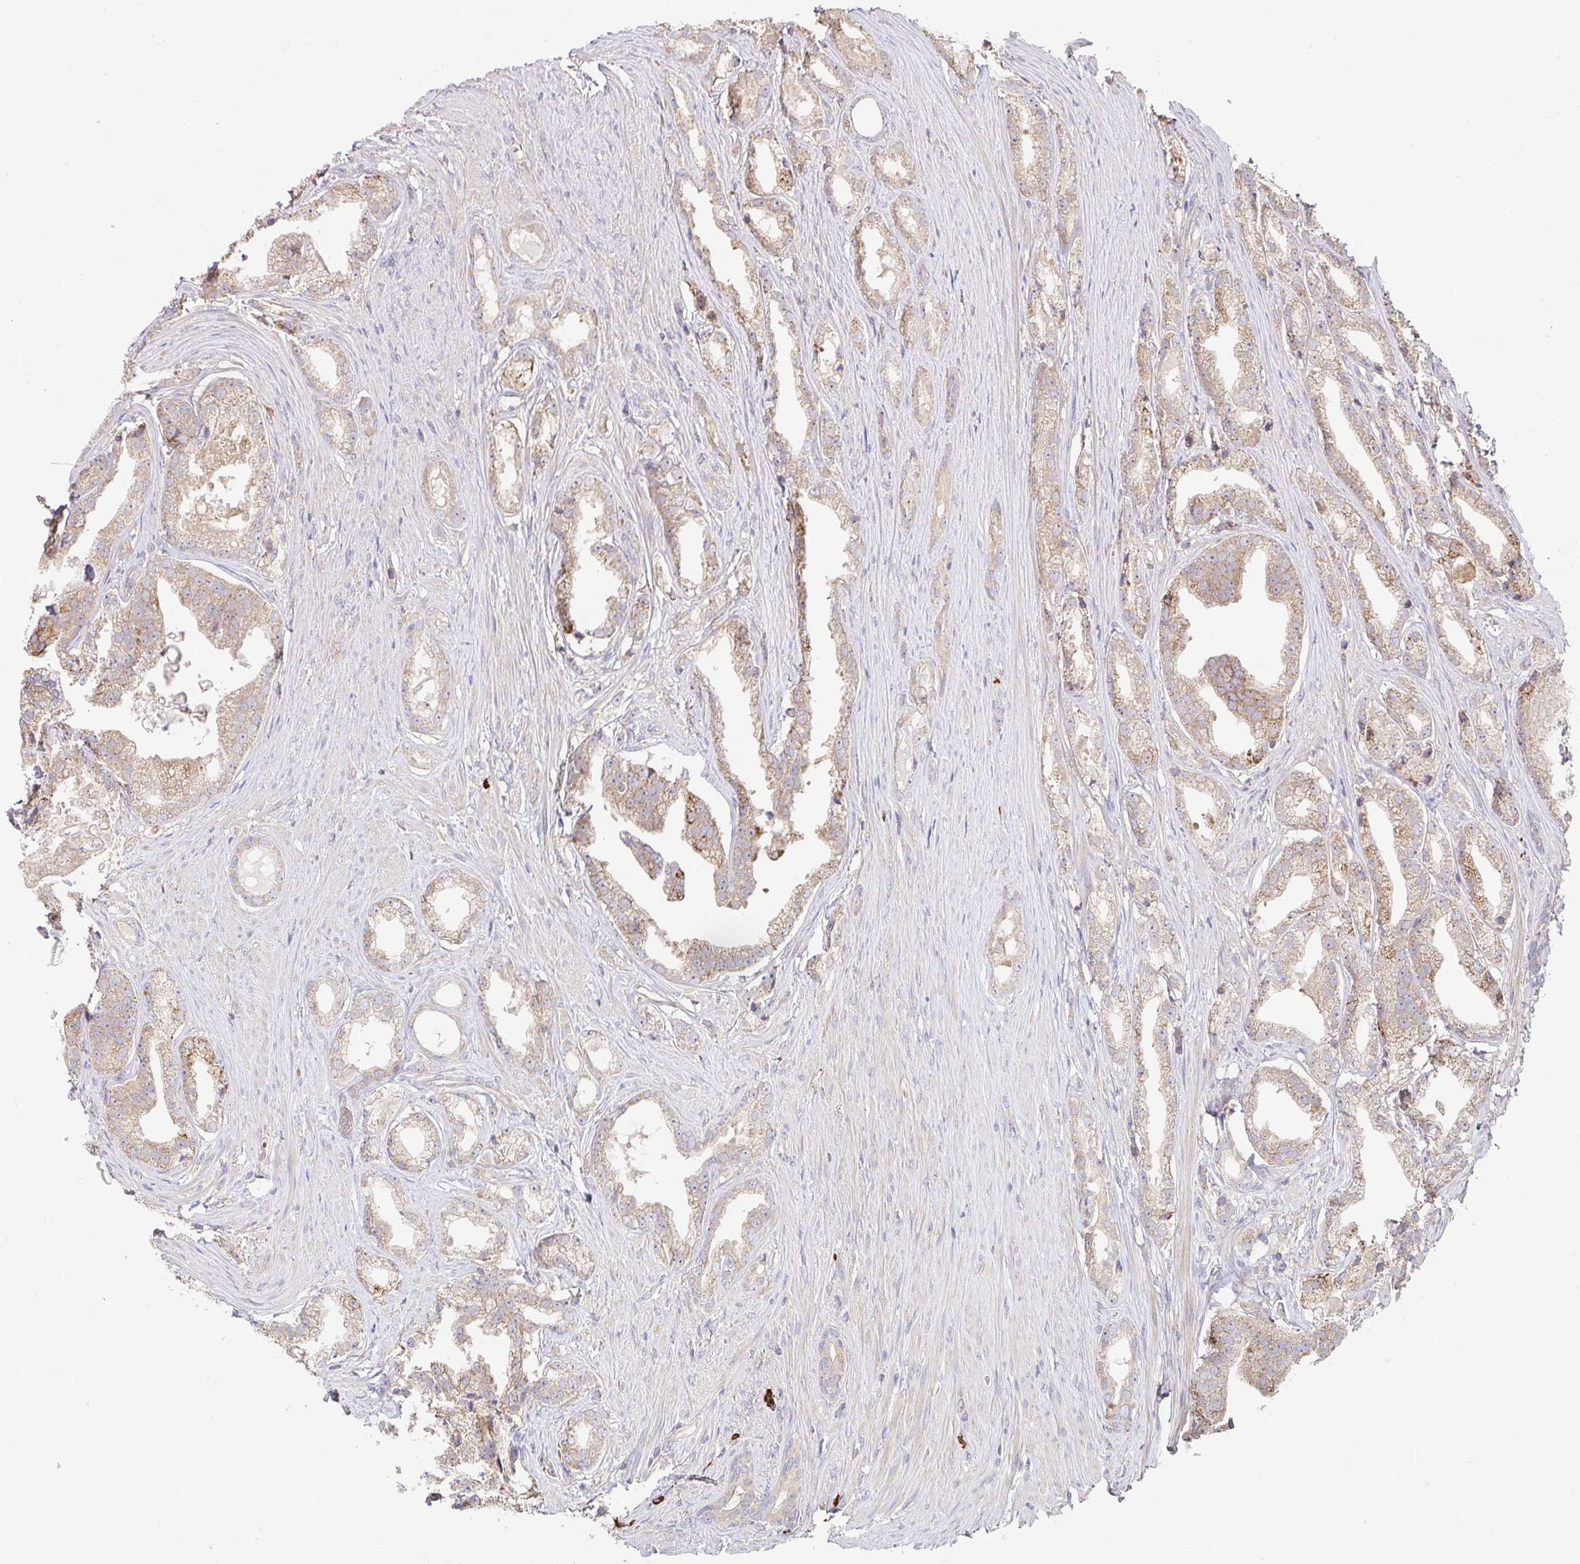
{"staining": {"intensity": "weak", "quantity": ">75%", "location": "cytoplasmic/membranous"}, "tissue": "prostate cancer", "cell_type": "Tumor cells", "image_type": "cancer", "snomed": [{"axis": "morphology", "description": "Adenocarcinoma, Low grade"}, {"axis": "topography", "description": "Prostate"}], "caption": "Prostate adenocarcinoma (low-grade) tissue shows weak cytoplasmic/membranous positivity in about >75% of tumor cells", "gene": "HAGH", "patient": {"sex": "male", "age": 65}}